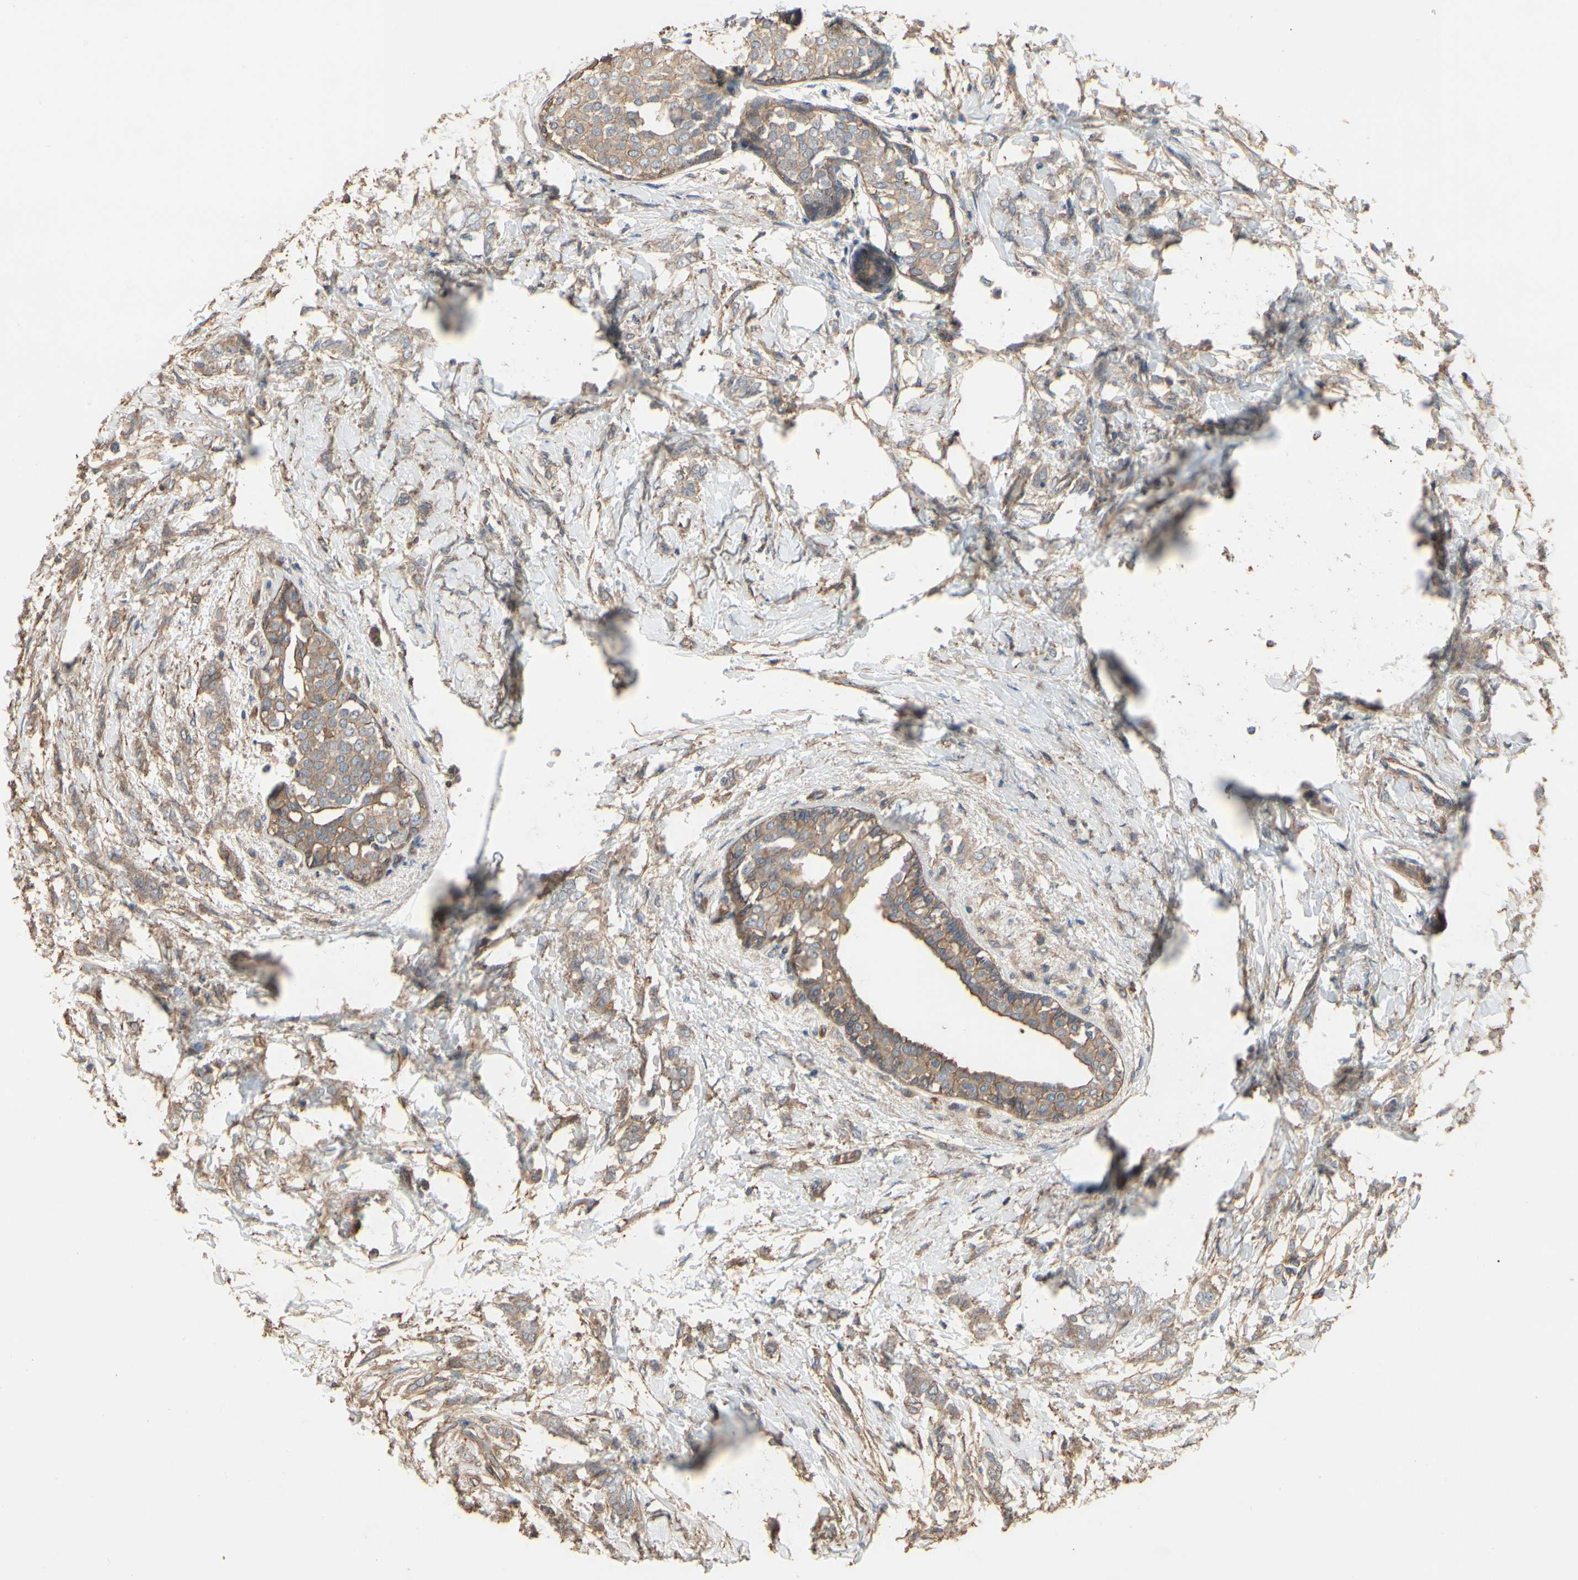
{"staining": {"intensity": "weak", "quantity": ">75%", "location": "cytoplasmic/membranous"}, "tissue": "breast cancer", "cell_type": "Tumor cells", "image_type": "cancer", "snomed": [{"axis": "morphology", "description": "Lobular carcinoma, in situ"}, {"axis": "morphology", "description": "Lobular carcinoma"}, {"axis": "topography", "description": "Breast"}], "caption": "The immunohistochemical stain labels weak cytoplasmic/membranous staining in tumor cells of breast lobular carcinoma in situ tissue.", "gene": "PDZK1", "patient": {"sex": "female", "age": 41}}